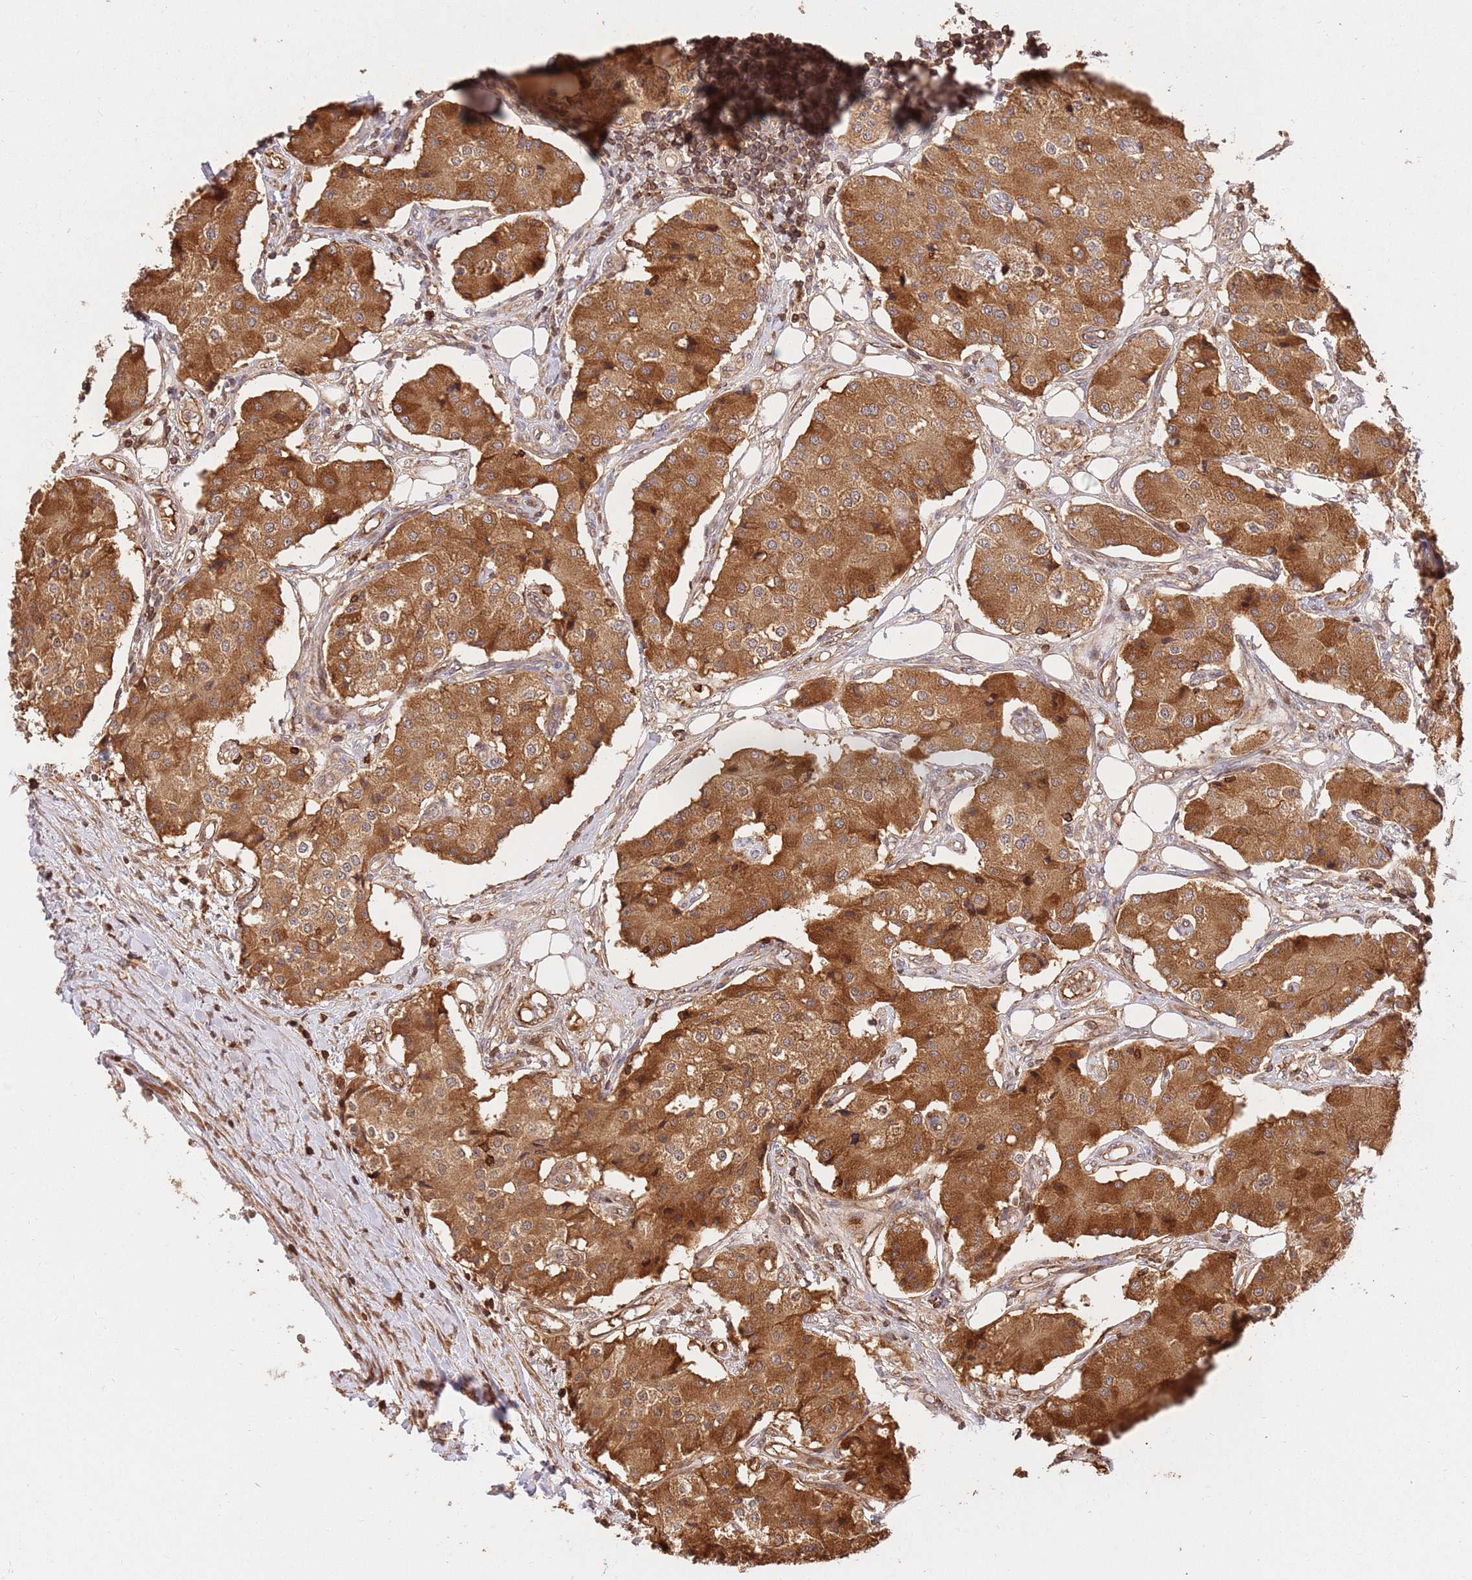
{"staining": {"intensity": "moderate", "quantity": ">75%", "location": "cytoplasmic/membranous"}, "tissue": "carcinoid", "cell_type": "Tumor cells", "image_type": "cancer", "snomed": [{"axis": "morphology", "description": "Carcinoid, malignant, NOS"}, {"axis": "topography", "description": "Colon"}], "caption": "Carcinoid tissue exhibits moderate cytoplasmic/membranous staining in approximately >75% of tumor cells (DAB (3,3'-diaminobenzidine) = brown stain, brightfield microscopy at high magnification).", "gene": "KATNAL2", "patient": {"sex": "female", "age": 52}}